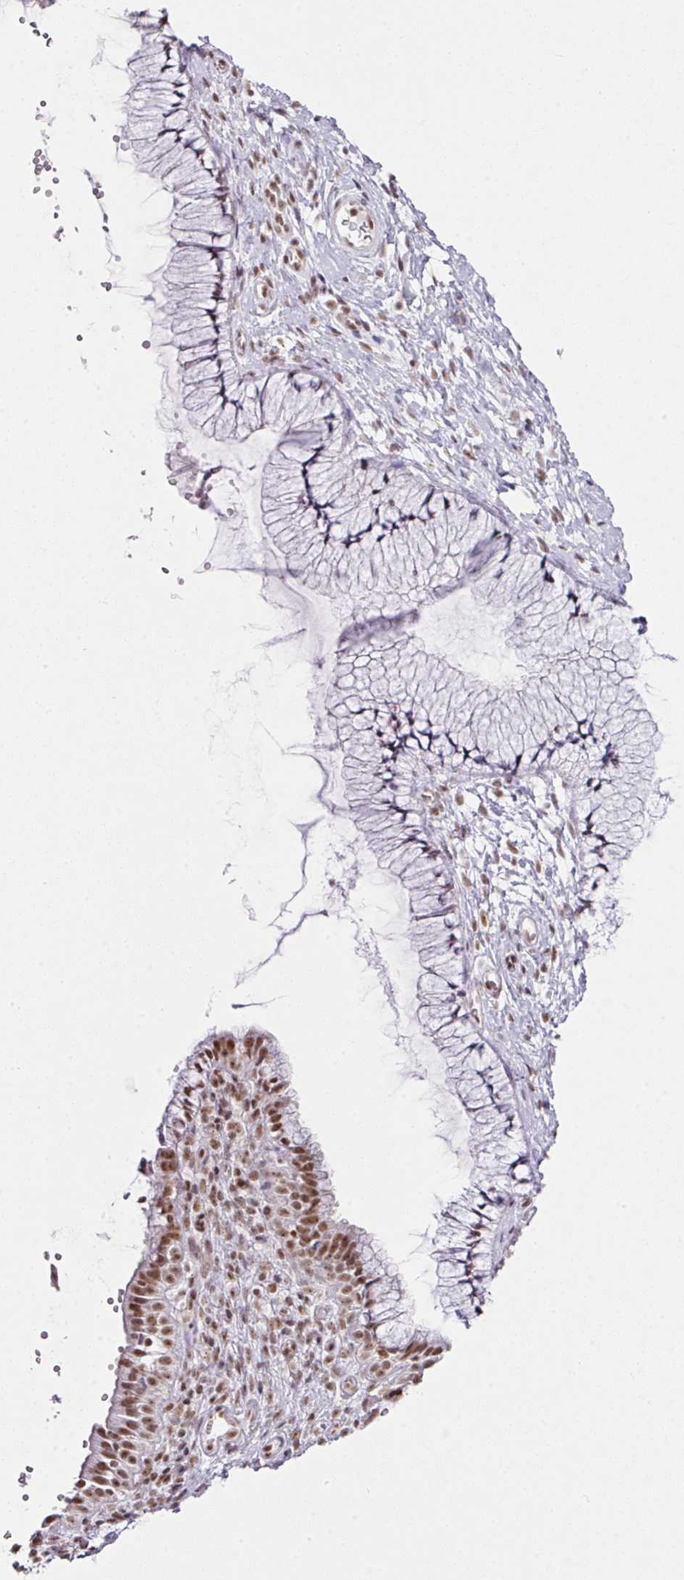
{"staining": {"intensity": "moderate", "quantity": "25%-75%", "location": "nuclear"}, "tissue": "cervix", "cell_type": "Glandular cells", "image_type": "normal", "snomed": [{"axis": "morphology", "description": "Normal tissue, NOS"}, {"axis": "topography", "description": "Cervix"}], "caption": "Protein positivity by immunohistochemistry exhibits moderate nuclear staining in approximately 25%-75% of glandular cells in unremarkable cervix.", "gene": "FAM32A", "patient": {"sex": "female", "age": 36}}